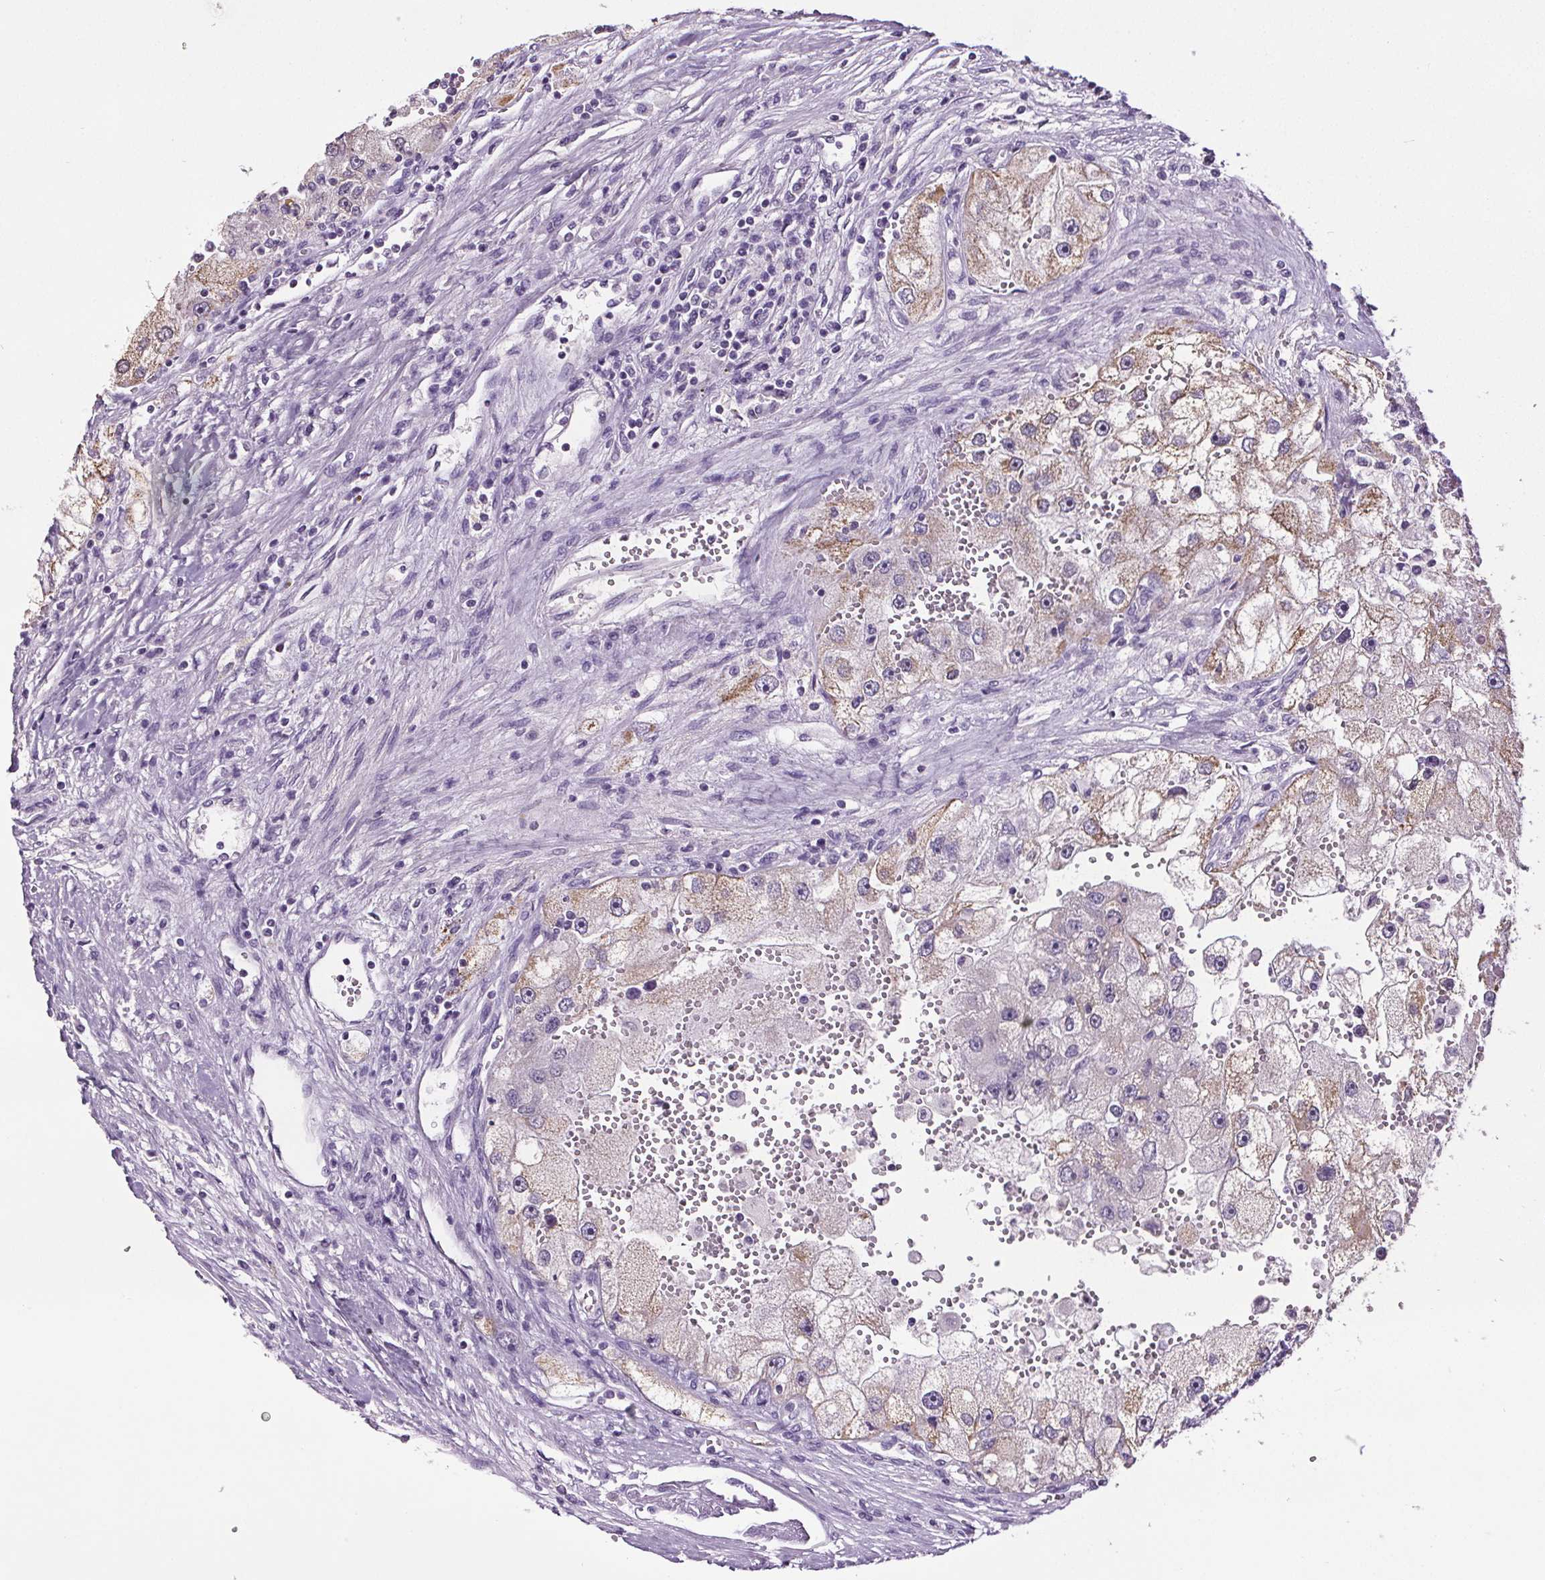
{"staining": {"intensity": "moderate", "quantity": "<25%", "location": "cytoplasmic/membranous"}, "tissue": "renal cancer", "cell_type": "Tumor cells", "image_type": "cancer", "snomed": [{"axis": "morphology", "description": "Adenocarcinoma, NOS"}, {"axis": "topography", "description": "Kidney"}], "caption": "Renal cancer stained with DAB (3,3'-diaminobenzidine) immunohistochemistry (IHC) displays low levels of moderate cytoplasmic/membranous positivity in about <25% of tumor cells.", "gene": "GPIHBP1", "patient": {"sex": "male", "age": 63}}